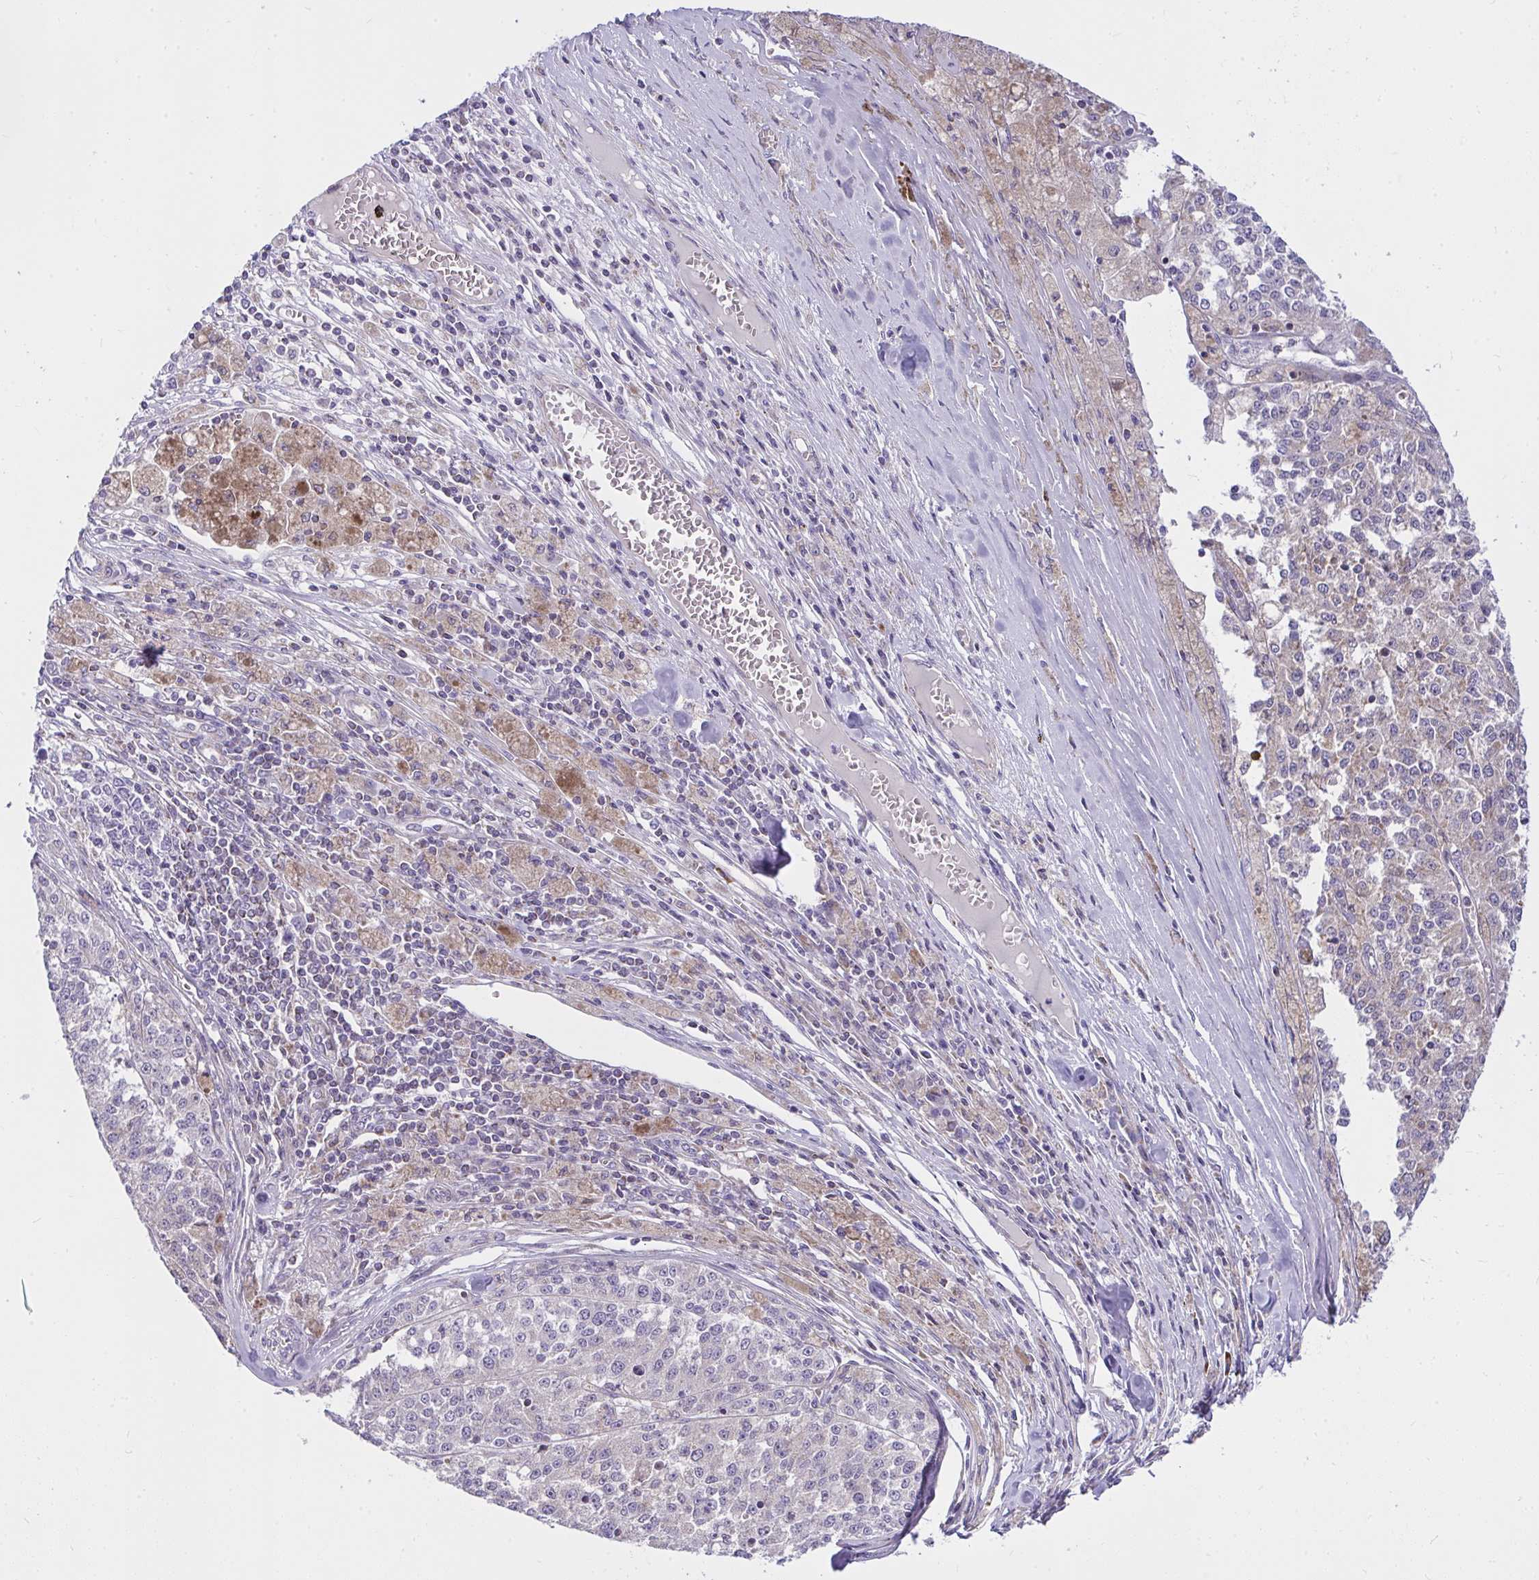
{"staining": {"intensity": "negative", "quantity": "none", "location": "none"}, "tissue": "melanoma", "cell_type": "Tumor cells", "image_type": "cancer", "snomed": [{"axis": "morphology", "description": "Malignant melanoma, Metastatic site"}, {"axis": "topography", "description": "Lymph node"}], "caption": "Immunohistochemistry (IHC) of human melanoma exhibits no staining in tumor cells.", "gene": "CEP63", "patient": {"sex": "female", "age": 64}}